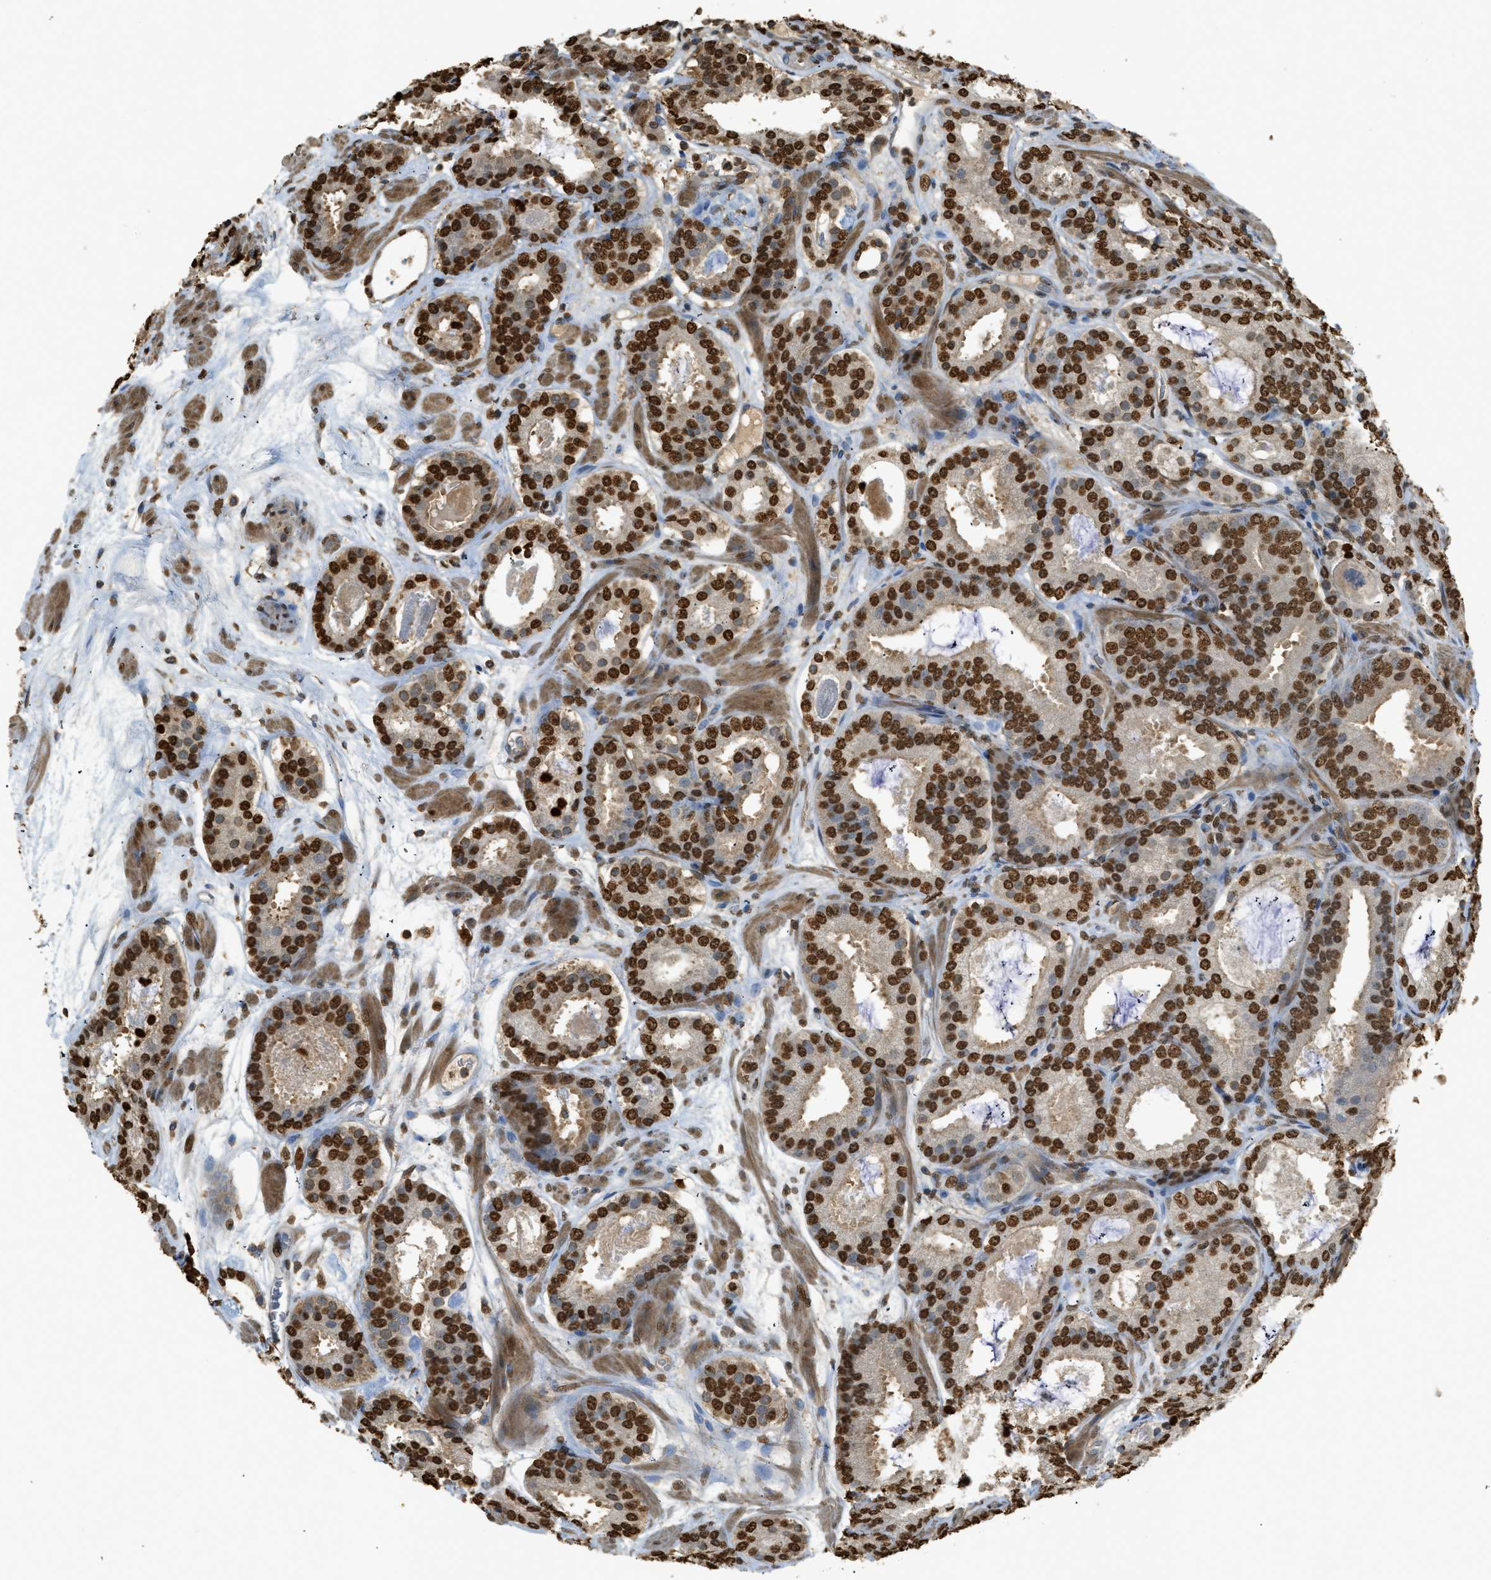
{"staining": {"intensity": "strong", "quantity": ">75%", "location": "nuclear"}, "tissue": "prostate cancer", "cell_type": "Tumor cells", "image_type": "cancer", "snomed": [{"axis": "morphology", "description": "Adenocarcinoma, Low grade"}, {"axis": "topography", "description": "Prostate"}], "caption": "Protein expression analysis of low-grade adenocarcinoma (prostate) reveals strong nuclear expression in approximately >75% of tumor cells.", "gene": "NR5A2", "patient": {"sex": "male", "age": 69}}